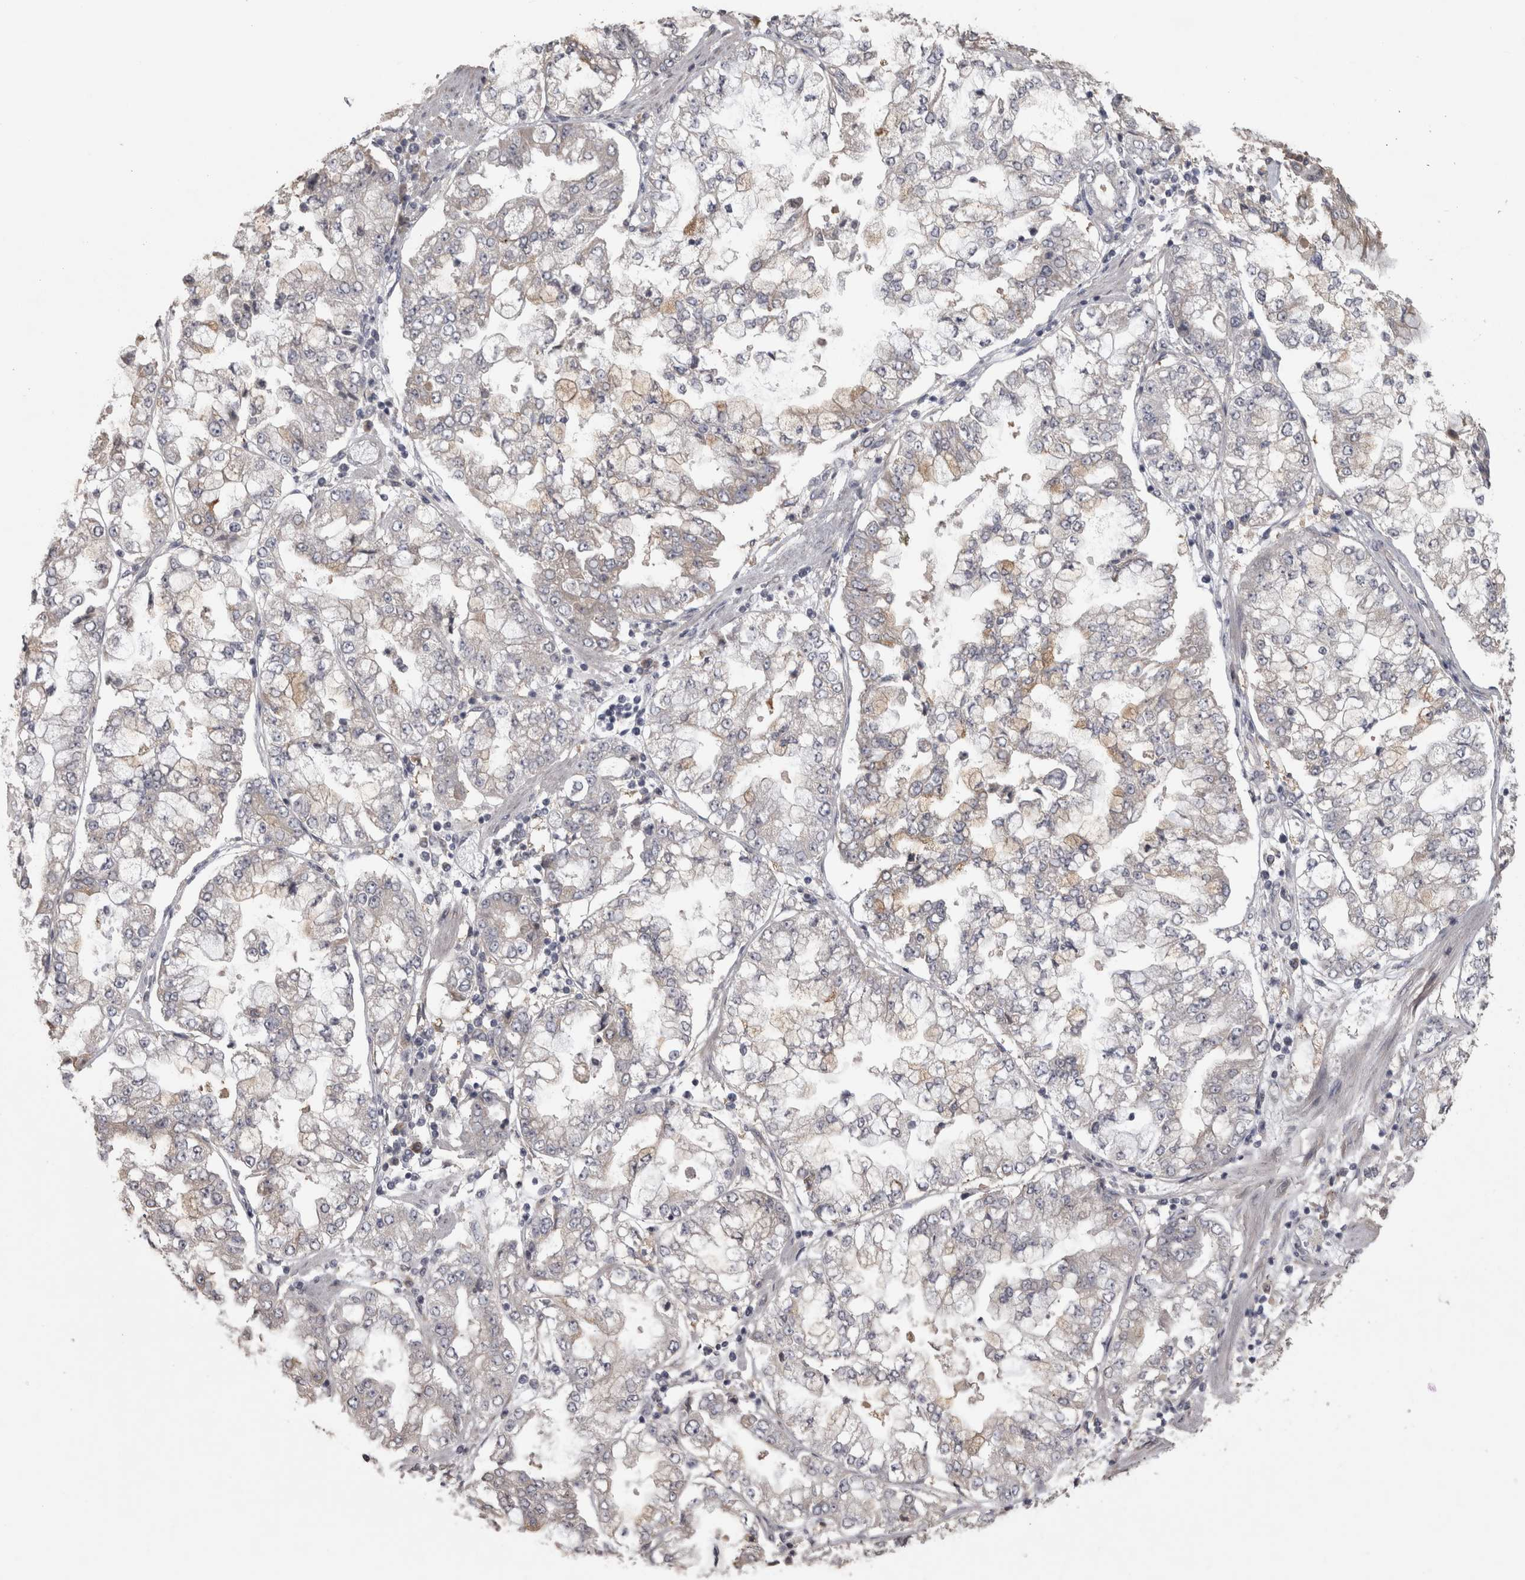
{"staining": {"intensity": "moderate", "quantity": "<25%", "location": "cytoplasmic/membranous"}, "tissue": "stomach cancer", "cell_type": "Tumor cells", "image_type": "cancer", "snomed": [{"axis": "morphology", "description": "Adenocarcinoma, NOS"}, {"axis": "topography", "description": "Stomach"}], "caption": "A brown stain shows moderate cytoplasmic/membranous staining of a protein in stomach adenocarcinoma tumor cells.", "gene": "RAB29", "patient": {"sex": "male", "age": 76}}